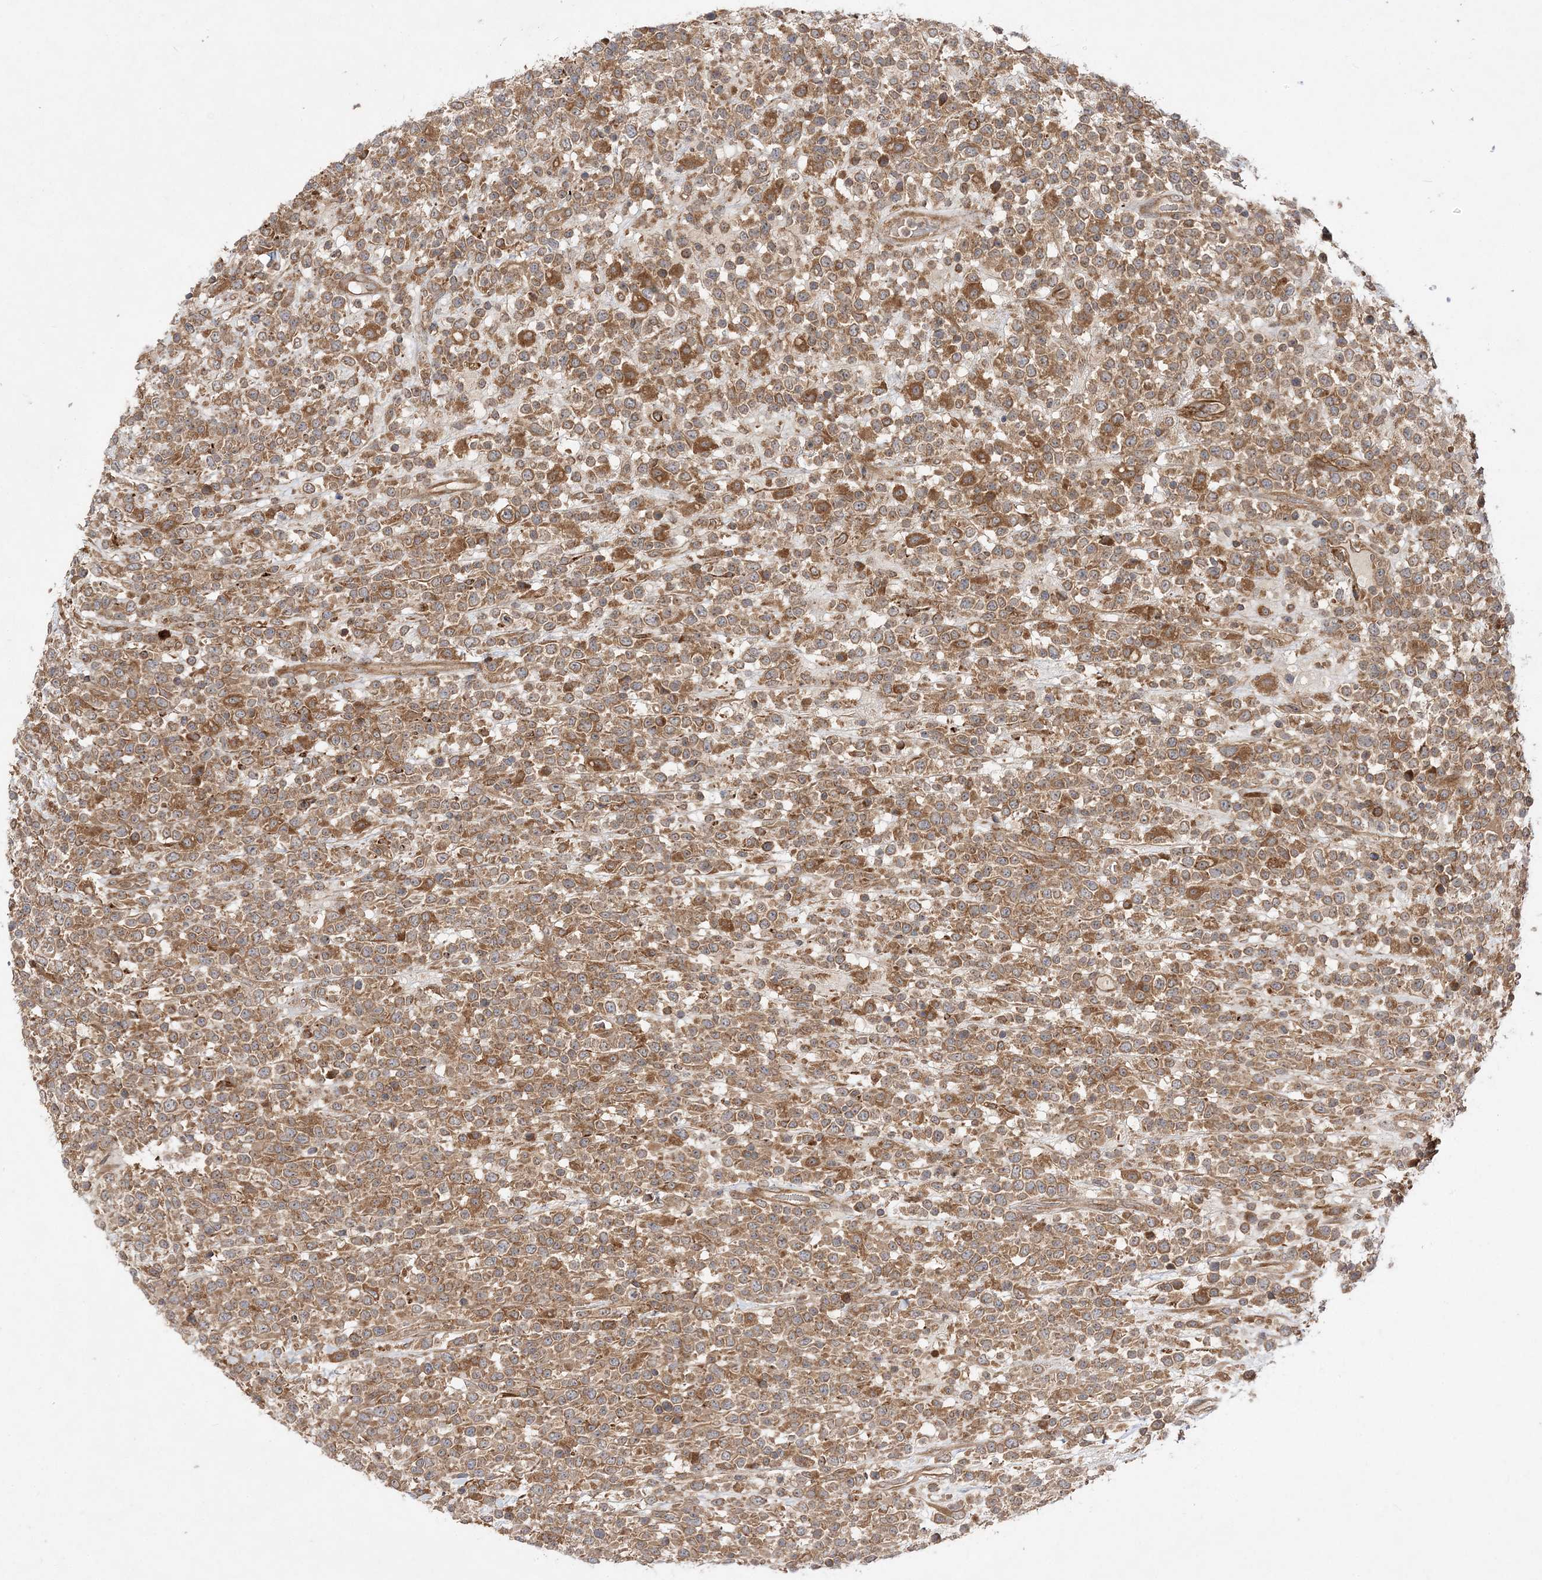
{"staining": {"intensity": "moderate", "quantity": ">75%", "location": "cytoplasmic/membranous"}, "tissue": "lymphoma", "cell_type": "Tumor cells", "image_type": "cancer", "snomed": [{"axis": "morphology", "description": "Malignant lymphoma, non-Hodgkin's type, High grade"}, {"axis": "topography", "description": "Colon"}], "caption": "IHC micrograph of neoplastic tissue: human lymphoma stained using immunohistochemistry (IHC) shows medium levels of moderate protein expression localized specifically in the cytoplasmic/membranous of tumor cells, appearing as a cytoplasmic/membranous brown color.", "gene": "TMEM9B", "patient": {"sex": "female", "age": 53}}